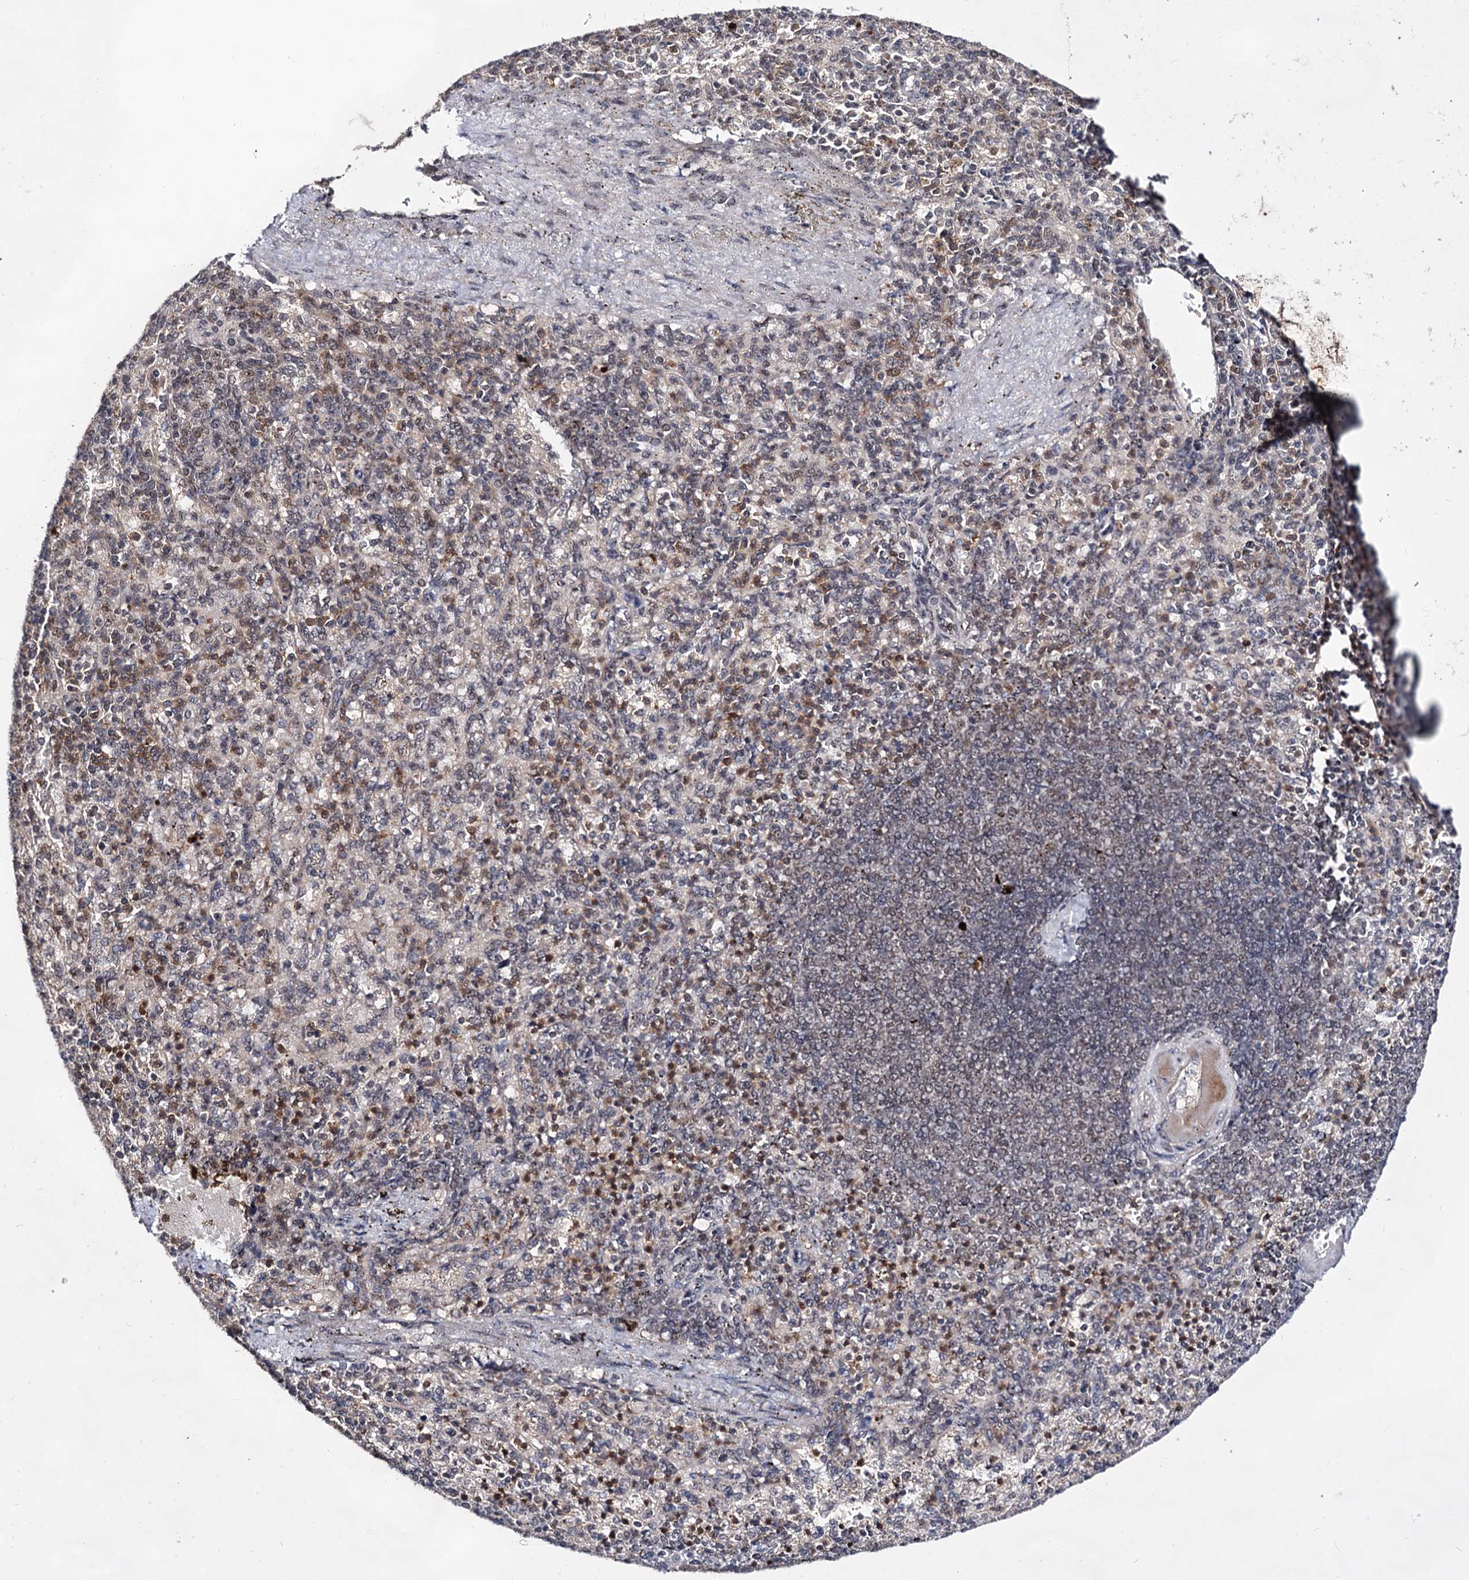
{"staining": {"intensity": "moderate", "quantity": "25%-75%", "location": "nuclear"}, "tissue": "spleen", "cell_type": "Cells in red pulp", "image_type": "normal", "snomed": [{"axis": "morphology", "description": "Normal tissue, NOS"}, {"axis": "topography", "description": "Spleen"}], "caption": "Spleen stained with immunohistochemistry (IHC) demonstrates moderate nuclear expression in about 25%-75% of cells in red pulp. The staining is performed using DAB brown chromogen to label protein expression. The nuclei are counter-stained blue using hematoxylin.", "gene": "EXOSC10", "patient": {"sex": "female", "age": 74}}